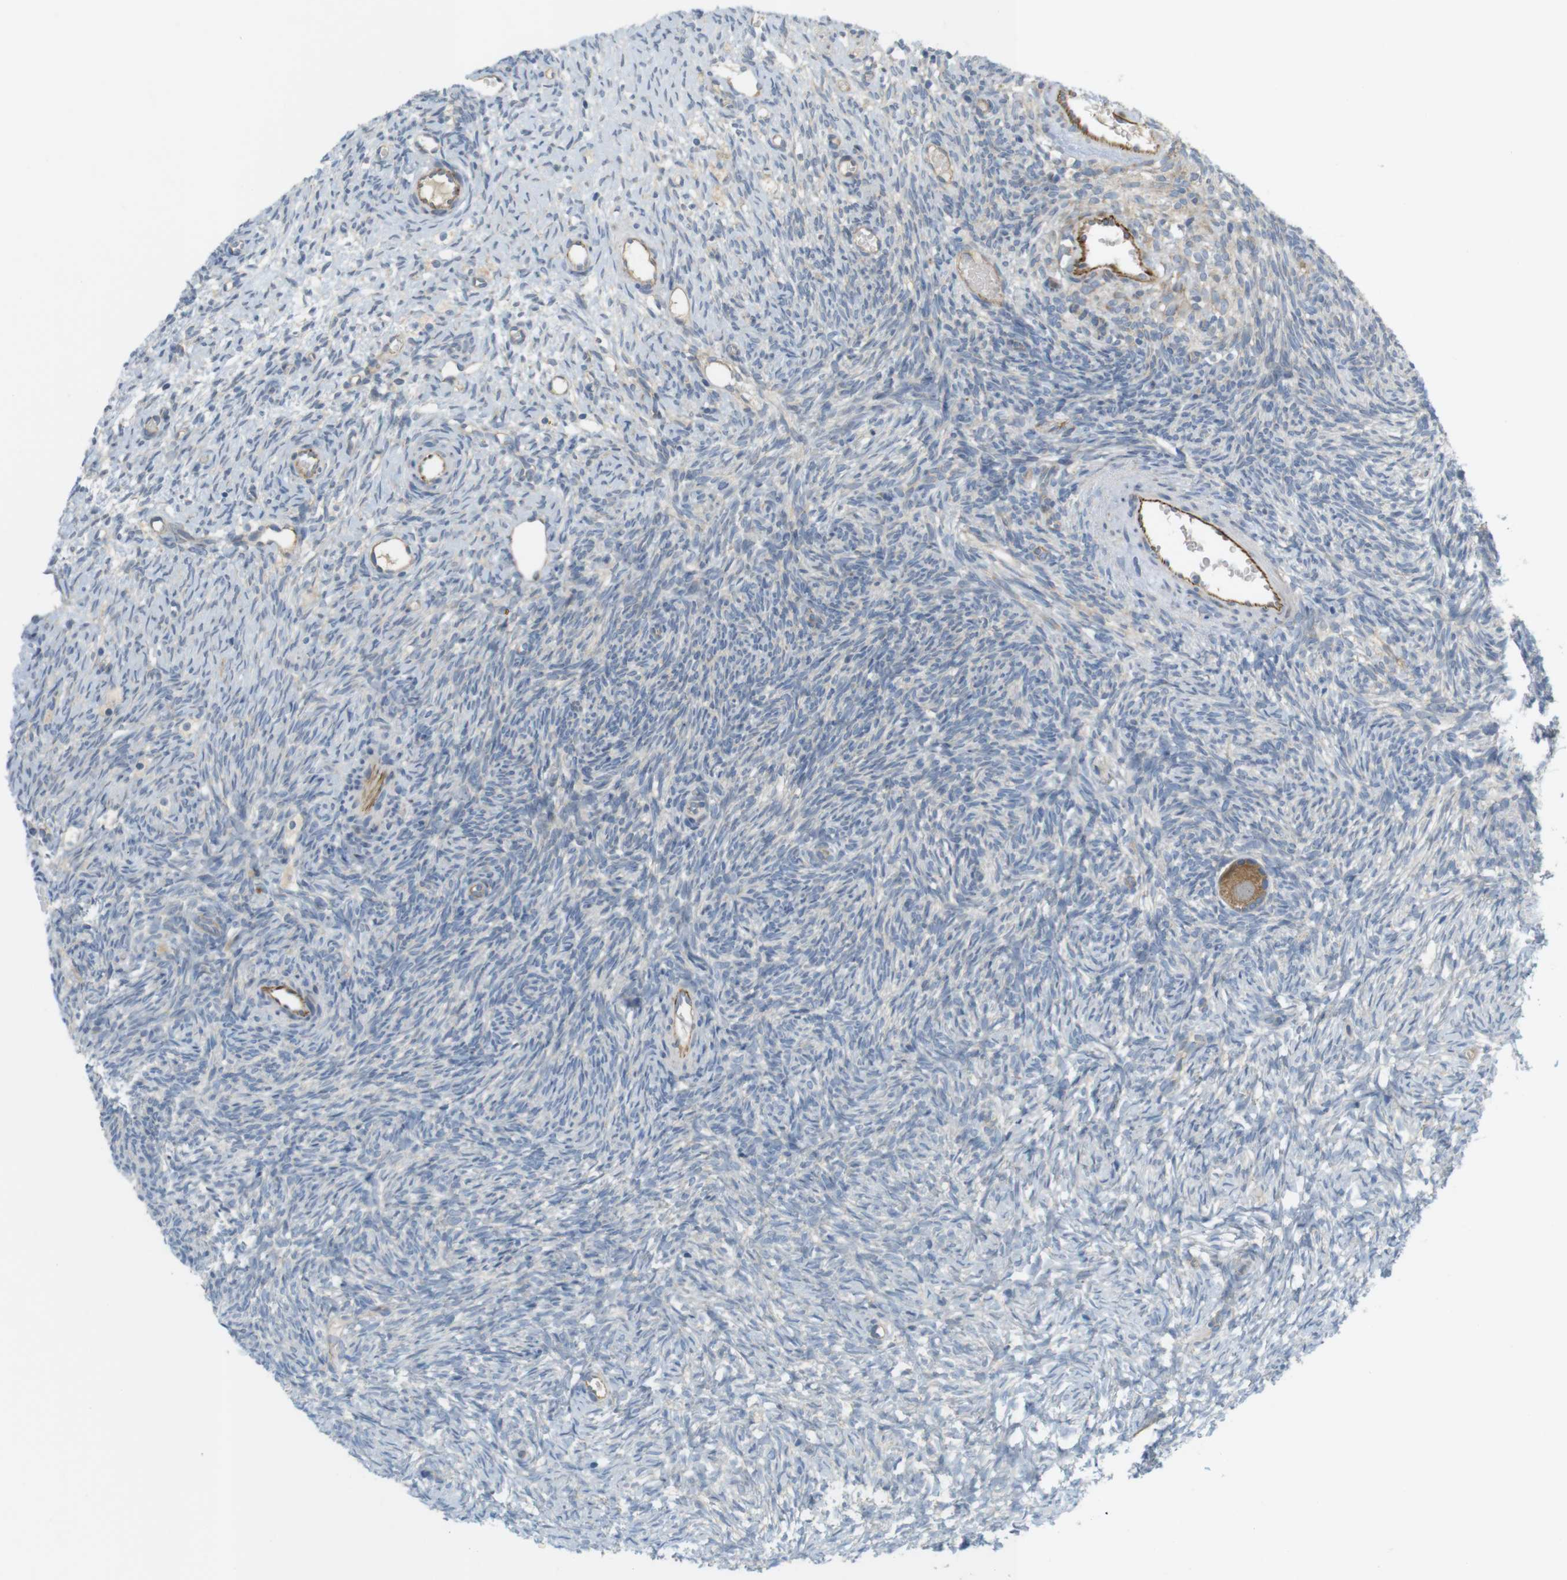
{"staining": {"intensity": "moderate", "quantity": ">75%", "location": "cytoplasmic/membranous"}, "tissue": "ovary", "cell_type": "Follicle cells", "image_type": "normal", "snomed": [{"axis": "morphology", "description": "Normal tissue, NOS"}, {"axis": "topography", "description": "Ovary"}], "caption": "The immunohistochemical stain highlights moderate cytoplasmic/membranous staining in follicle cells of benign ovary. Immunohistochemistry stains the protein in brown and the nuclei are stained blue.", "gene": "GJC3", "patient": {"sex": "female", "age": 35}}